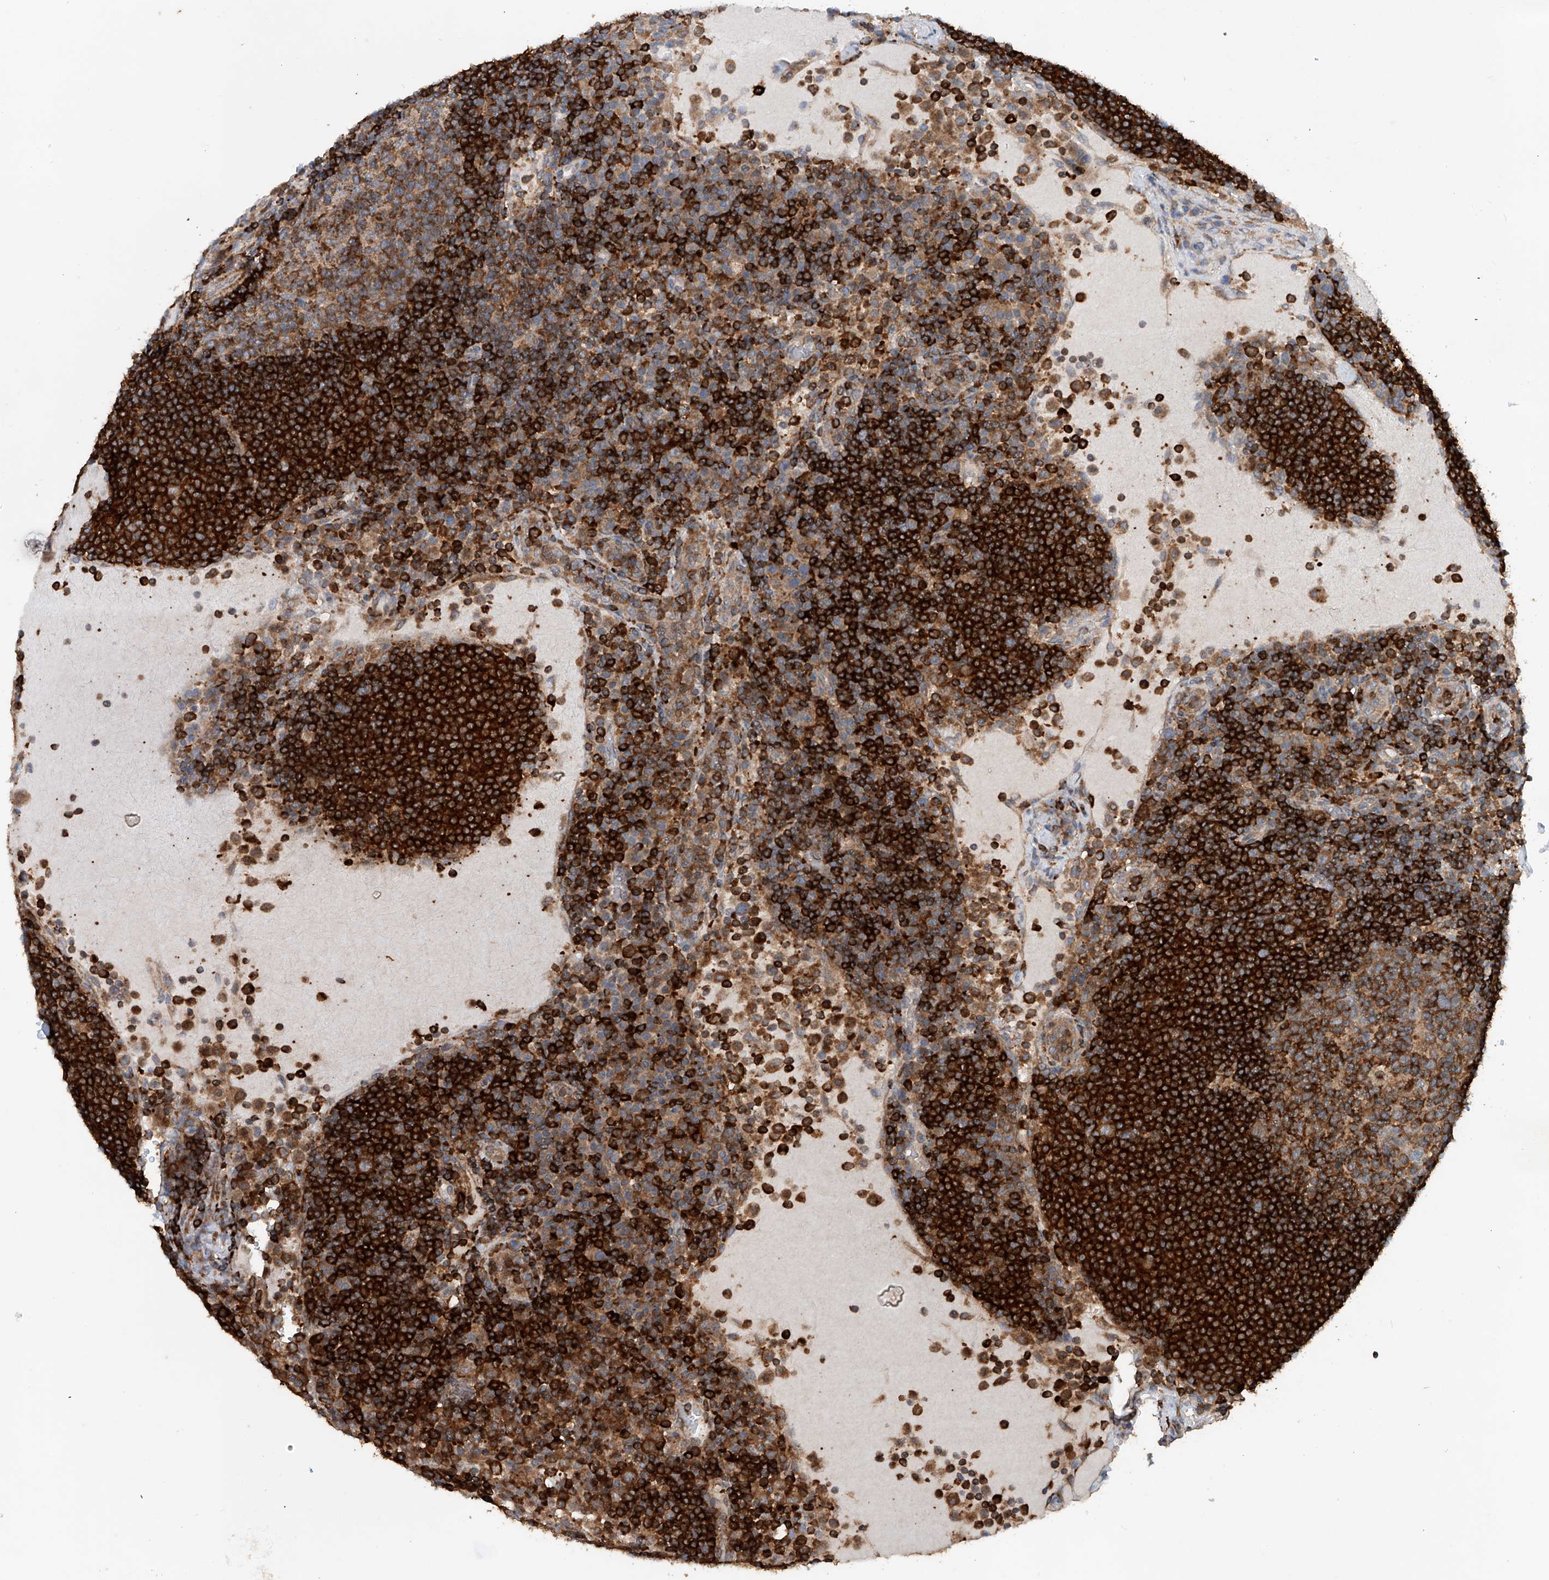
{"staining": {"intensity": "moderate", "quantity": ">75%", "location": "cytoplasmic/membranous"}, "tissue": "lymph node", "cell_type": "Germinal center cells", "image_type": "normal", "snomed": [{"axis": "morphology", "description": "Normal tissue, NOS"}, {"axis": "topography", "description": "Lymph node"}], "caption": "Germinal center cells show medium levels of moderate cytoplasmic/membranous staining in about >75% of cells in normal human lymph node. The staining was performed using DAB (3,3'-diaminobenzidine) to visualize the protein expression in brown, while the nuclei were stained in blue with hematoxylin (Magnification: 20x).", "gene": "CEP85L", "patient": {"sex": "female", "age": 53}}